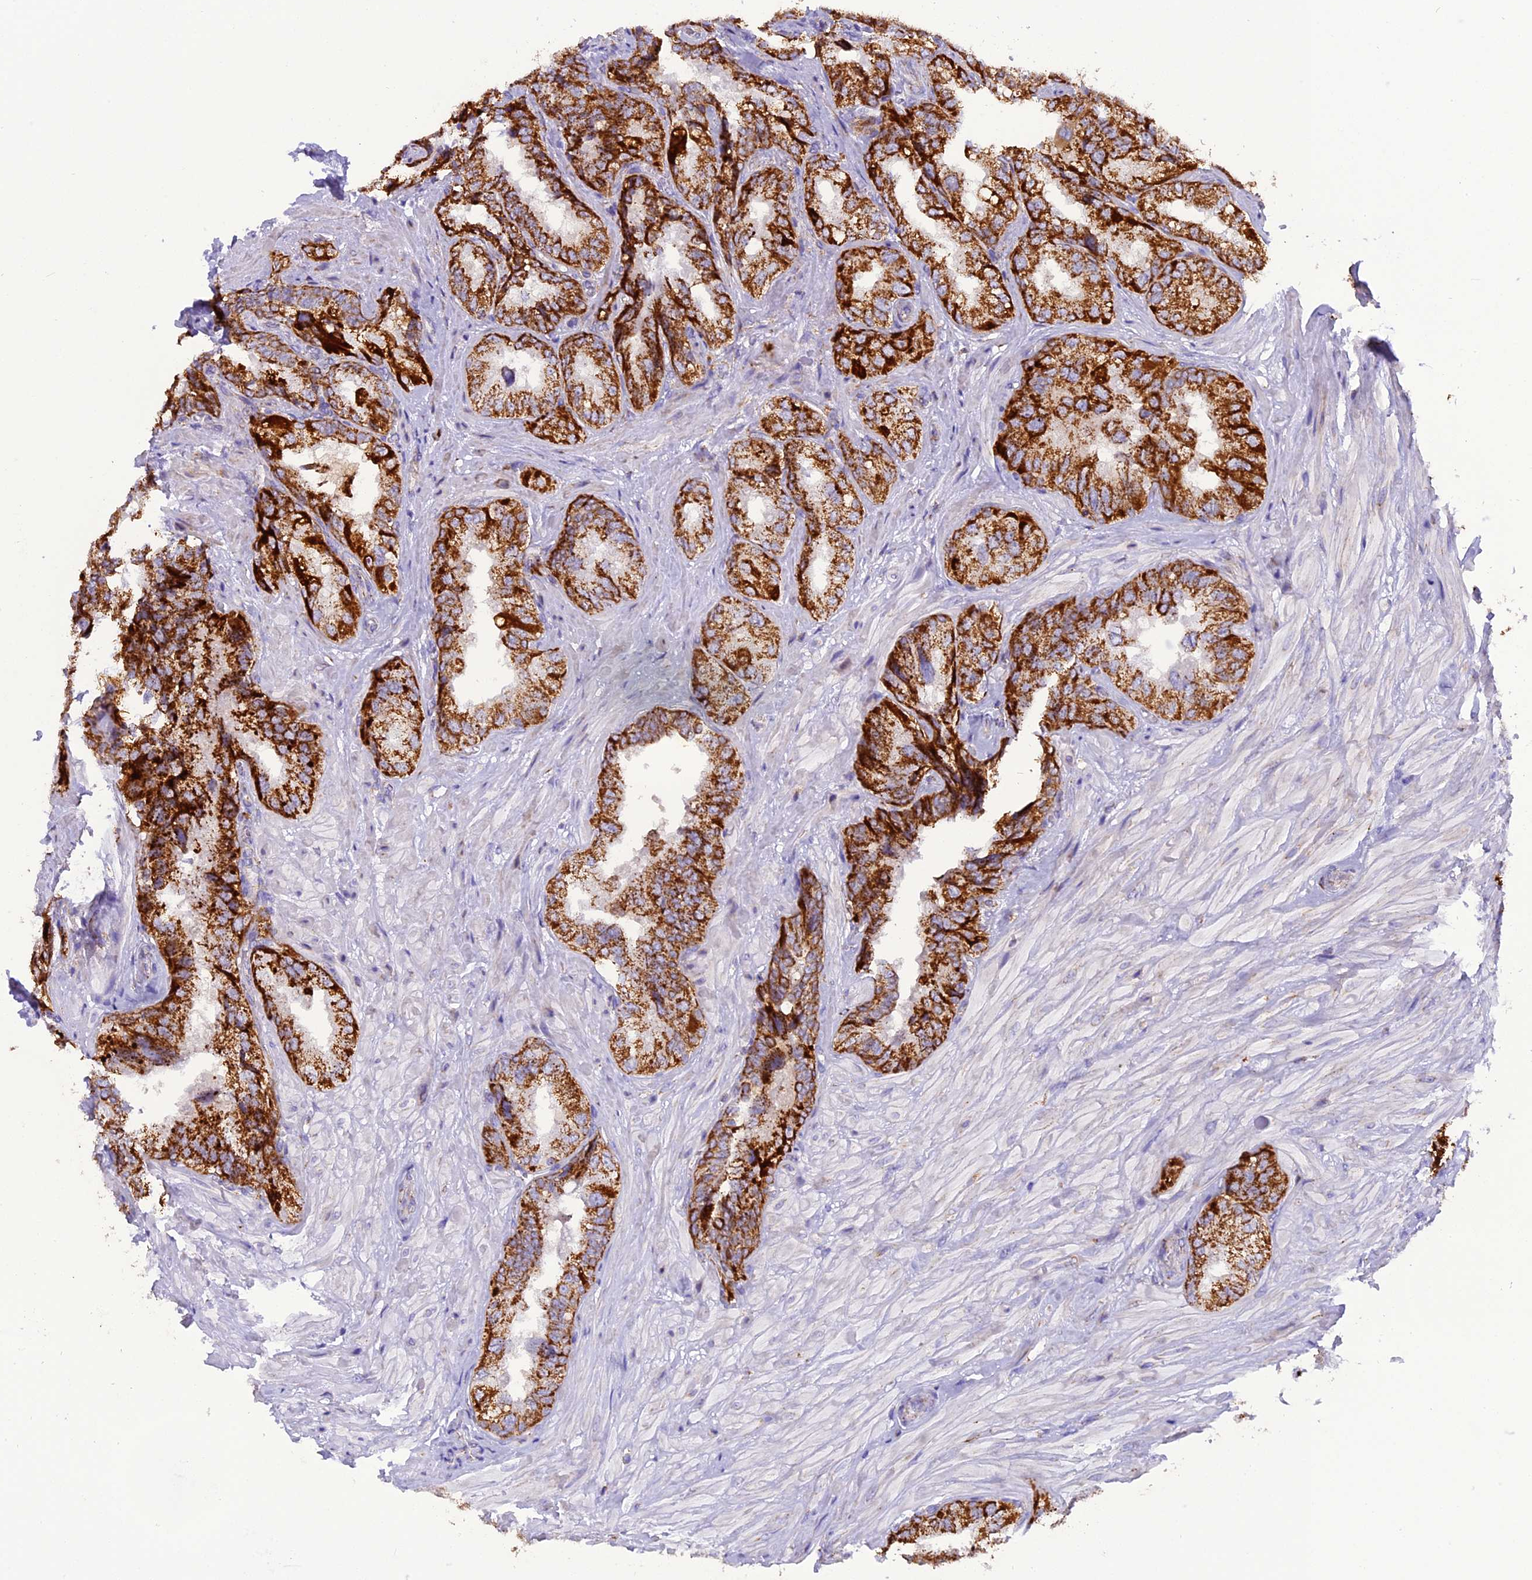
{"staining": {"intensity": "strong", "quantity": ">75%", "location": "cytoplasmic/membranous"}, "tissue": "seminal vesicle", "cell_type": "Glandular cells", "image_type": "normal", "snomed": [{"axis": "morphology", "description": "Normal tissue, NOS"}, {"axis": "topography", "description": "Prostate and seminal vesicle, NOS"}, {"axis": "topography", "description": "Prostate"}, {"axis": "topography", "description": "Seminal veicle"}], "caption": "Seminal vesicle stained with IHC displays strong cytoplasmic/membranous staining in about >75% of glandular cells. (IHC, brightfield microscopy, high magnification).", "gene": "MRPS34", "patient": {"sex": "male", "age": 67}}